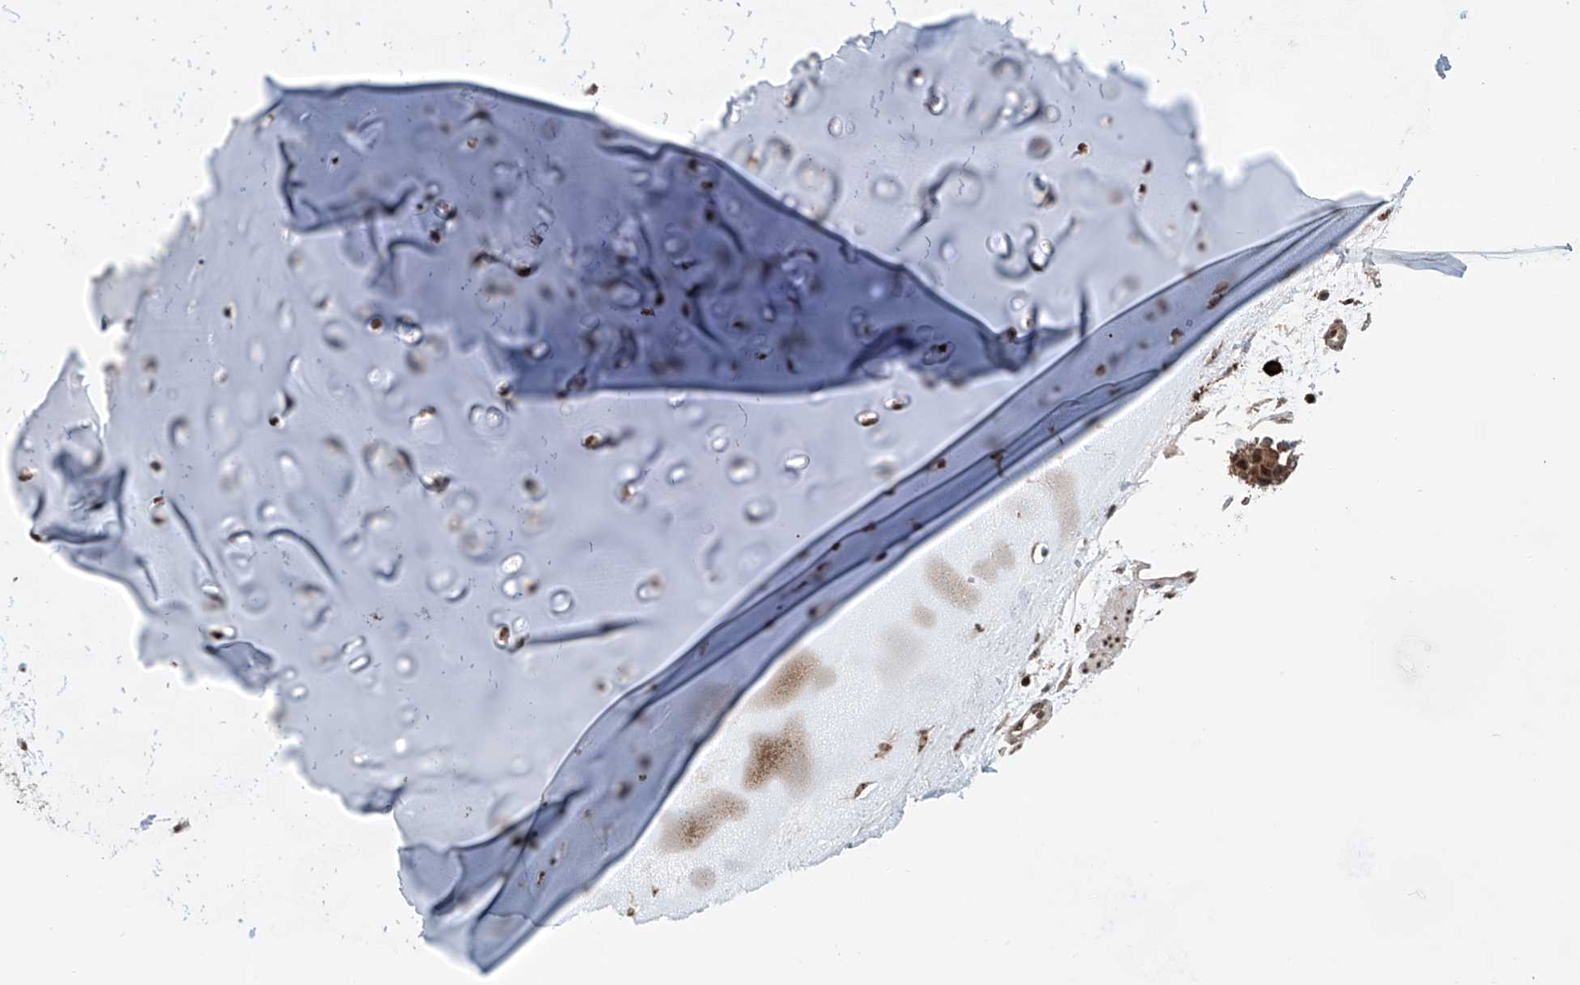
{"staining": {"intensity": "moderate", "quantity": ">75%", "location": "nuclear"}, "tissue": "adipose tissue", "cell_type": "Adipocytes", "image_type": "normal", "snomed": [{"axis": "morphology", "description": "Normal tissue, NOS"}, {"axis": "morphology", "description": "Basal cell carcinoma"}, {"axis": "topography", "description": "Cartilage tissue"}, {"axis": "topography", "description": "Nasopharynx"}, {"axis": "topography", "description": "Oral tissue"}], "caption": "IHC micrograph of unremarkable adipose tissue: human adipose tissue stained using IHC exhibits medium levels of moderate protein expression localized specifically in the nuclear of adipocytes, appearing as a nuclear brown color.", "gene": "SDE2", "patient": {"sex": "female", "age": 77}}